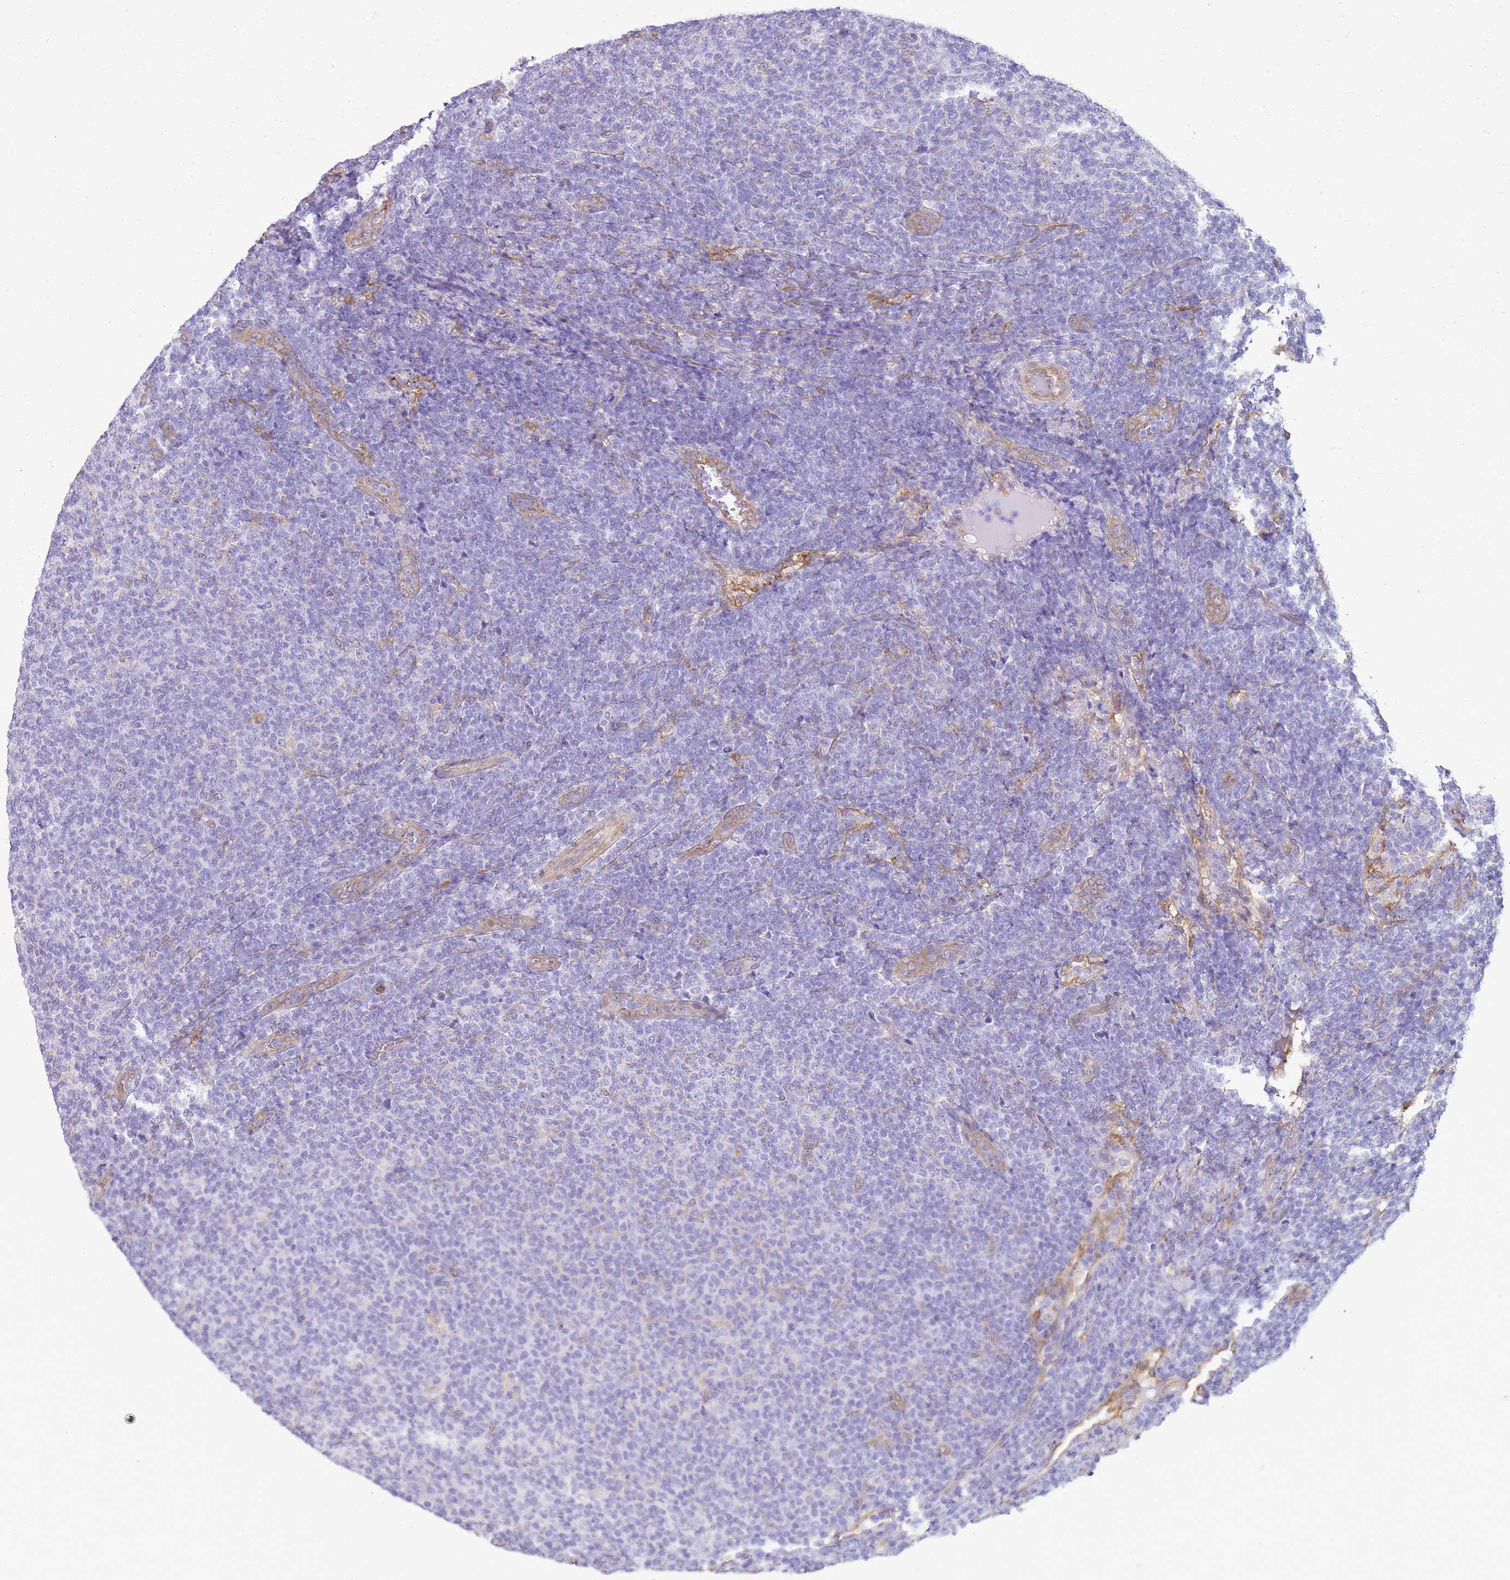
{"staining": {"intensity": "negative", "quantity": "none", "location": "none"}, "tissue": "lymphoma", "cell_type": "Tumor cells", "image_type": "cancer", "snomed": [{"axis": "morphology", "description": "Malignant lymphoma, non-Hodgkin's type, Low grade"}, {"axis": "topography", "description": "Lymph node"}], "caption": "High power microscopy micrograph of an immunohistochemistry (IHC) histopathology image of lymphoma, revealing no significant staining in tumor cells.", "gene": "HSPB1", "patient": {"sex": "male", "age": 66}}